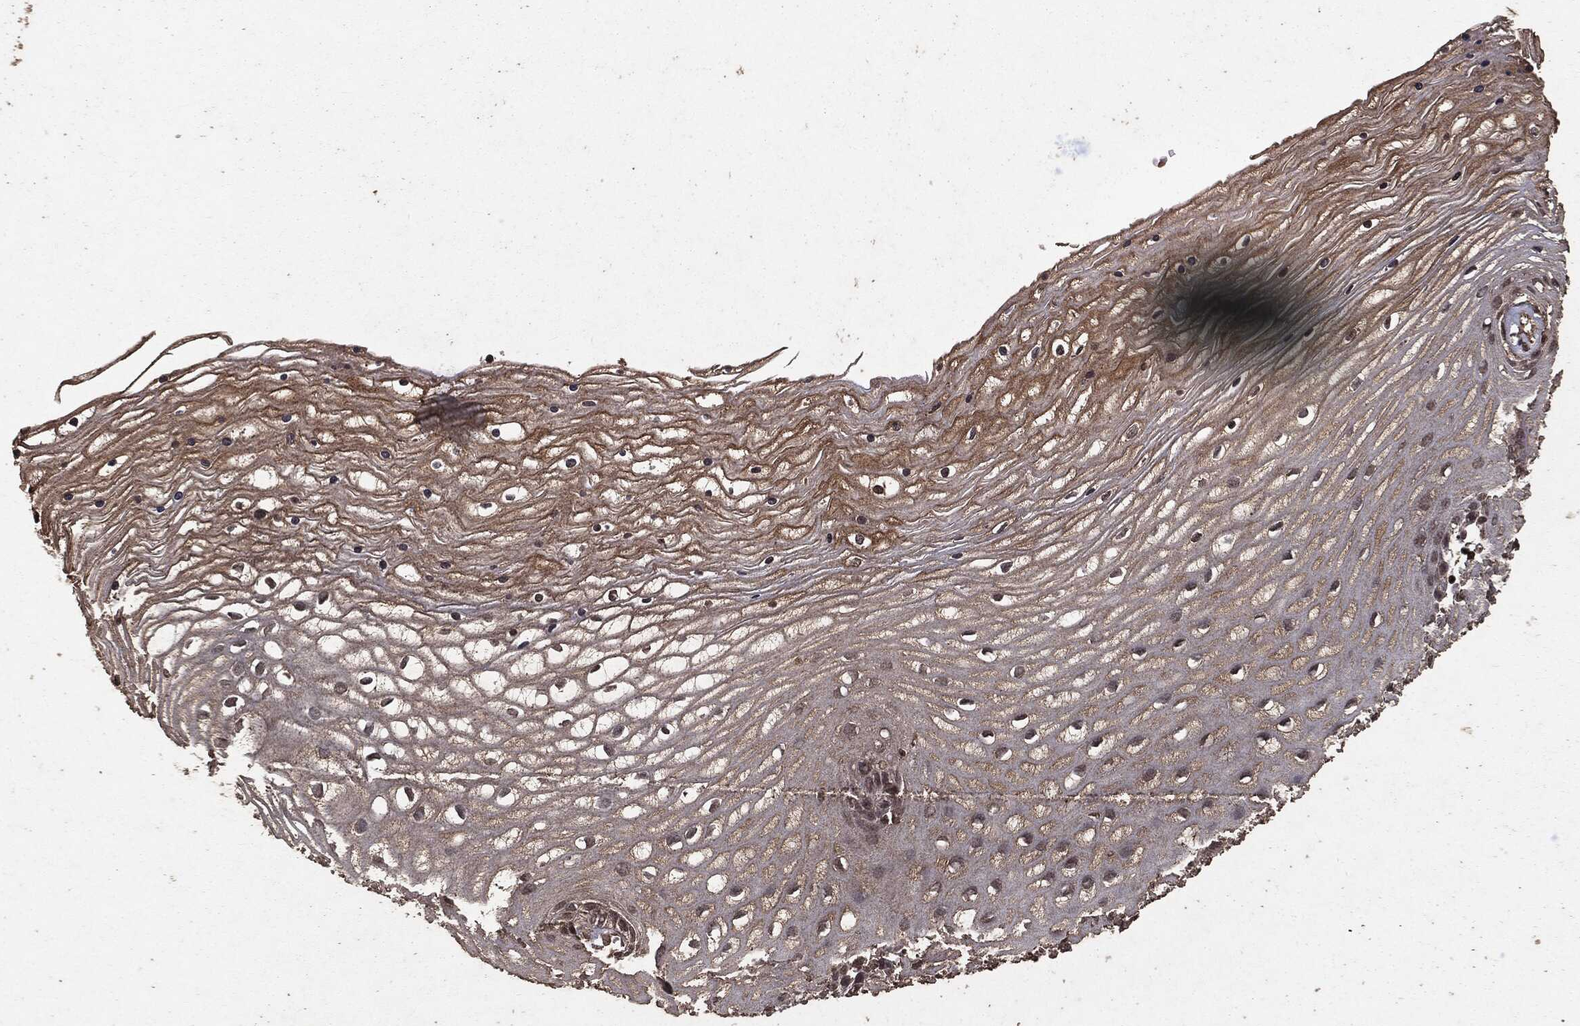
{"staining": {"intensity": "weak", "quantity": "<25%", "location": "cytoplasmic/membranous"}, "tissue": "cervix", "cell_type": "Glandular cells", "image_type": "normal", "snomed": [{"axis": "morphology", "description": "Normal tissue, NOS"}, {"axis": "topography", "description": "Cervix"}], "caption": "This is a micrograph of immunohistochemistry (IHC) staining of unremarkable cervix, which shows no positivity in glandular cells. (Stains: DAB (3,3'-diaminobenzidine) immunohistochemistry with hematoxylin counter stain, Microscopy: brightfield microscopy at high magnification).", "gene": "NME1", "patient": {"sex": "female", "age": 35}}